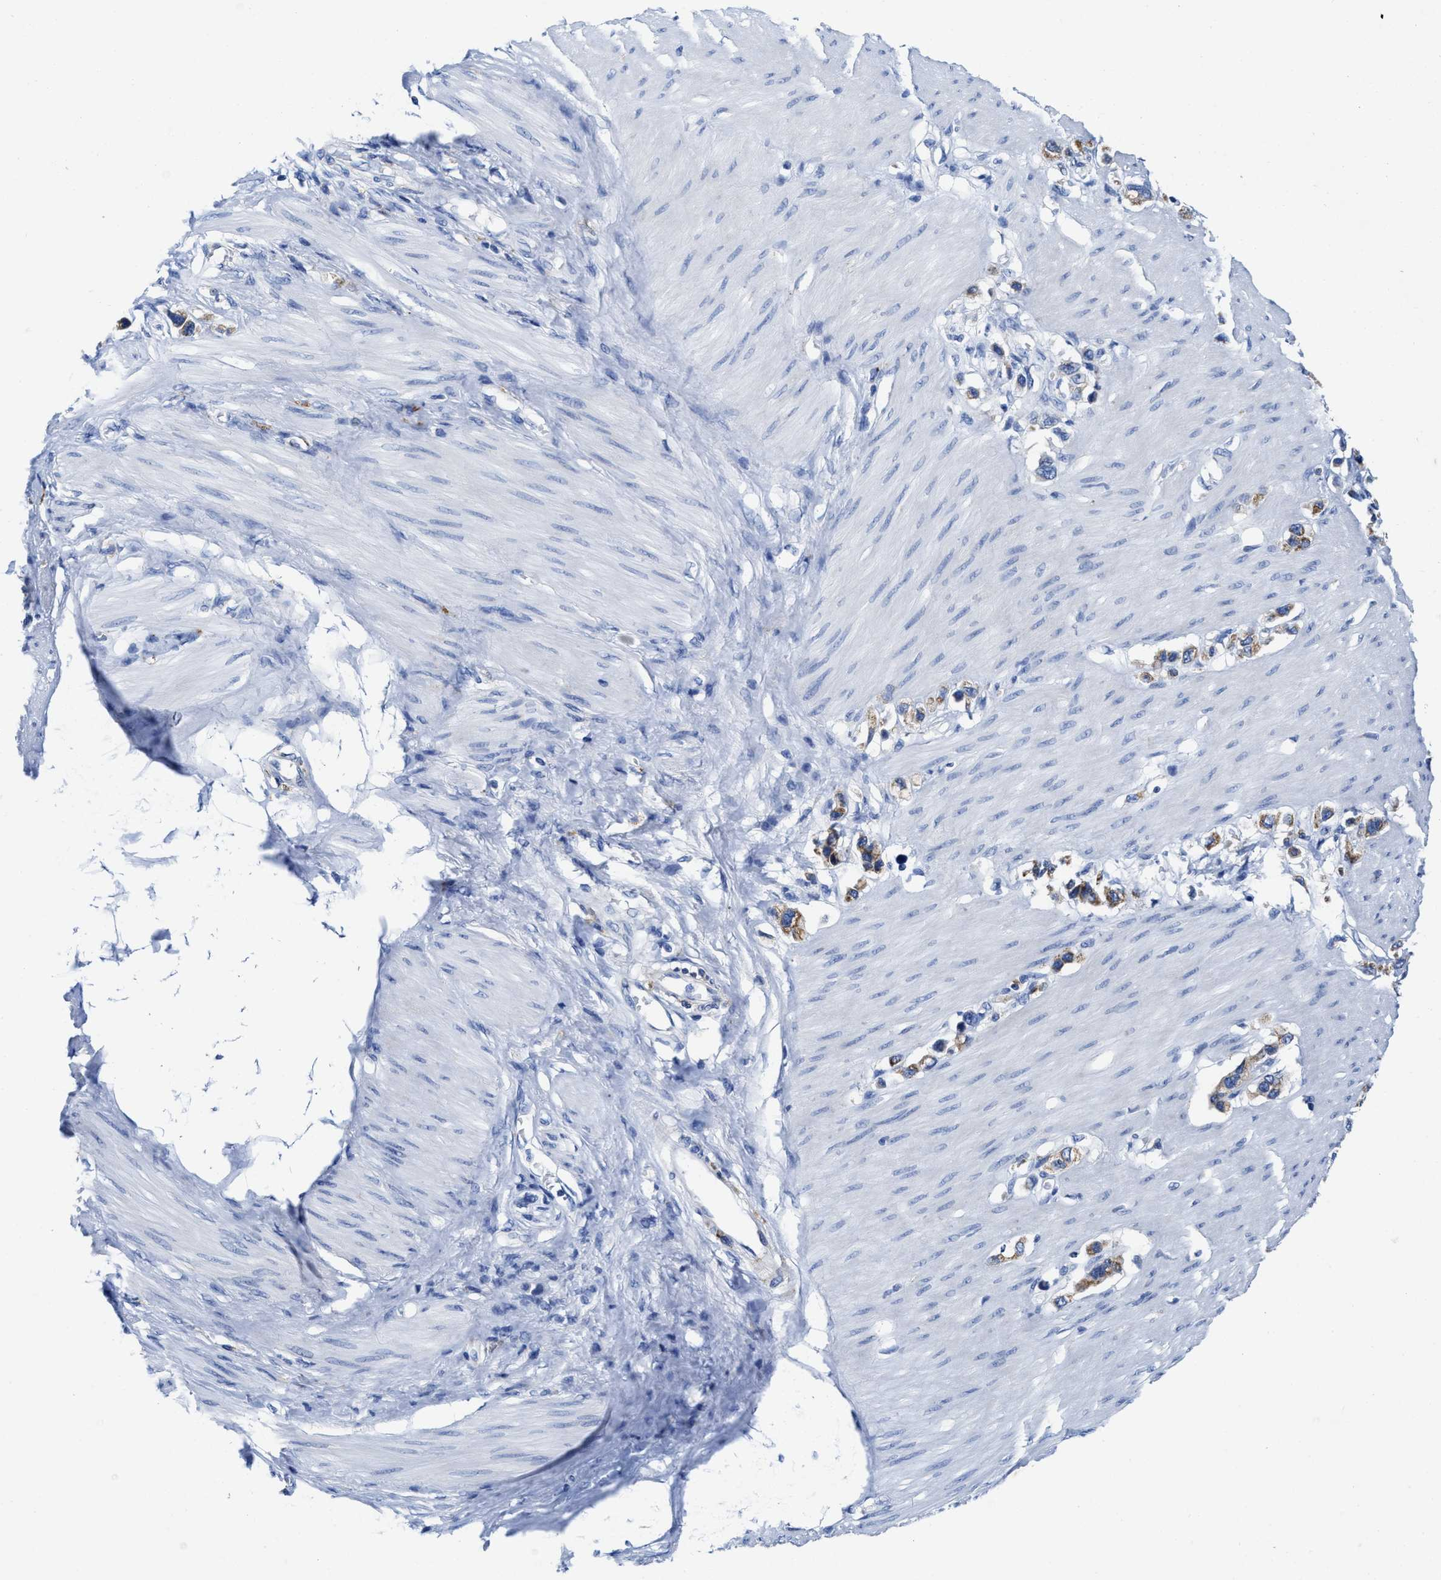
{"staining": {"intensity": "moderate", "quantity": ">75%", "location": "cytoplasmic/membranous"}, "tissue": "stomach cancer", "cell_type": "Tumor cells", "image_type": "cancer", "snomed": [{"axis": "morphology", "description": "Adenocarcinoma, NOS"}, {"axis": "topography", "description": "Stomach"}], "caption": "Protein expression analysis of human stomach cancer reveals moderate cytoplasmic/membranous expression in approximately >75% of tumor cells.", "gene": "TBRG4", "patient": {"sex": "female", "age": 65}}